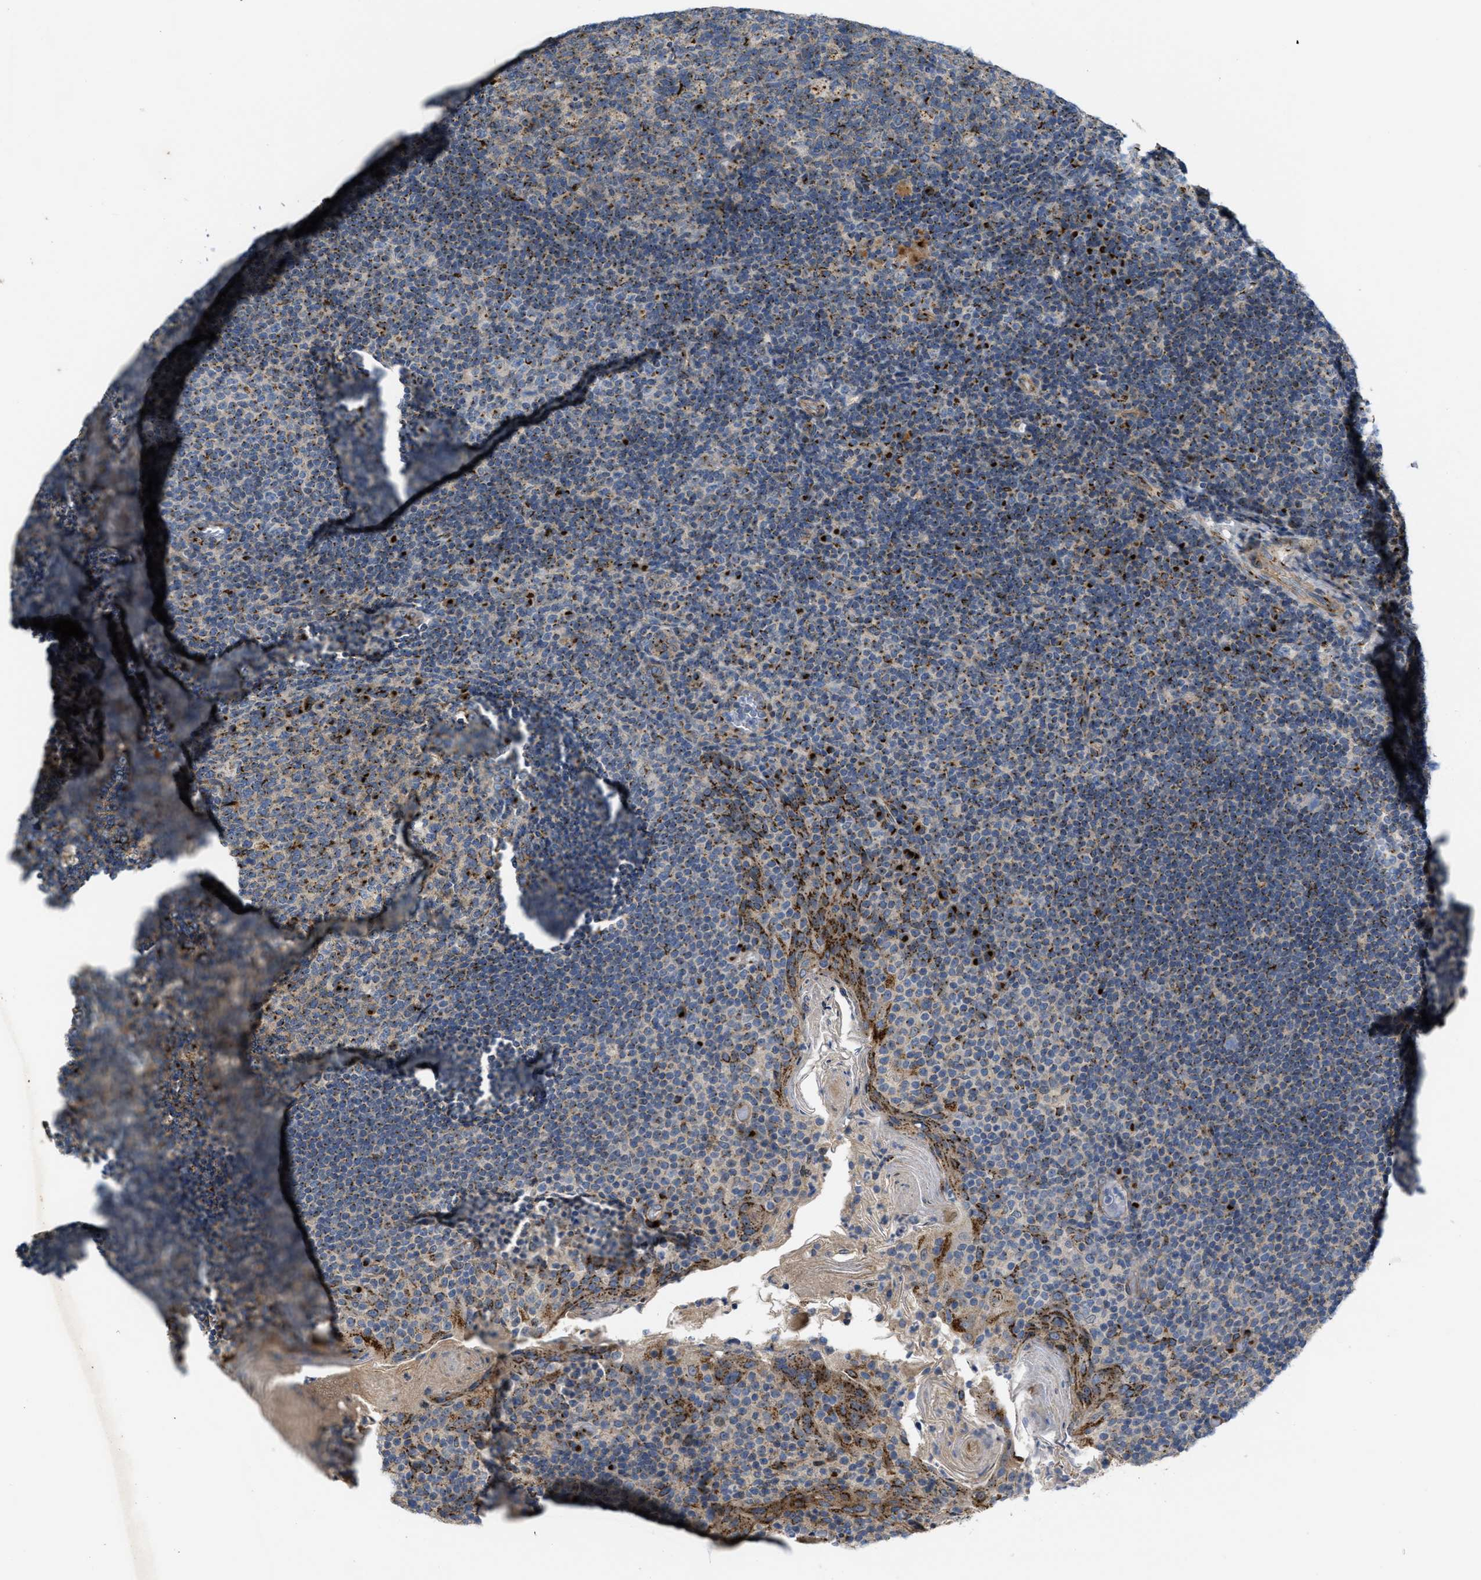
{"staining": {"intensity": "moderate", "quantity": "25%-75%", "location": "cytoplasmic/membranous"}, "tissue": "tonsil", "cell_type": "Germinal center cells", "image_type": "normal", "snomed": [{"axis": "morphology", "description": "Normal tissue, NOS"}, {"axis": "topography", "description": "Tonsil"}], "caption": "Unremarkable tonsil was stained to show a protein in brown. There is medium levels of moderate cytoplasmic/membranous staining in about 25%-75% of germinal center cells.", "gene": "ZNF70", "patient": {"sex": "male", "age": 17}}